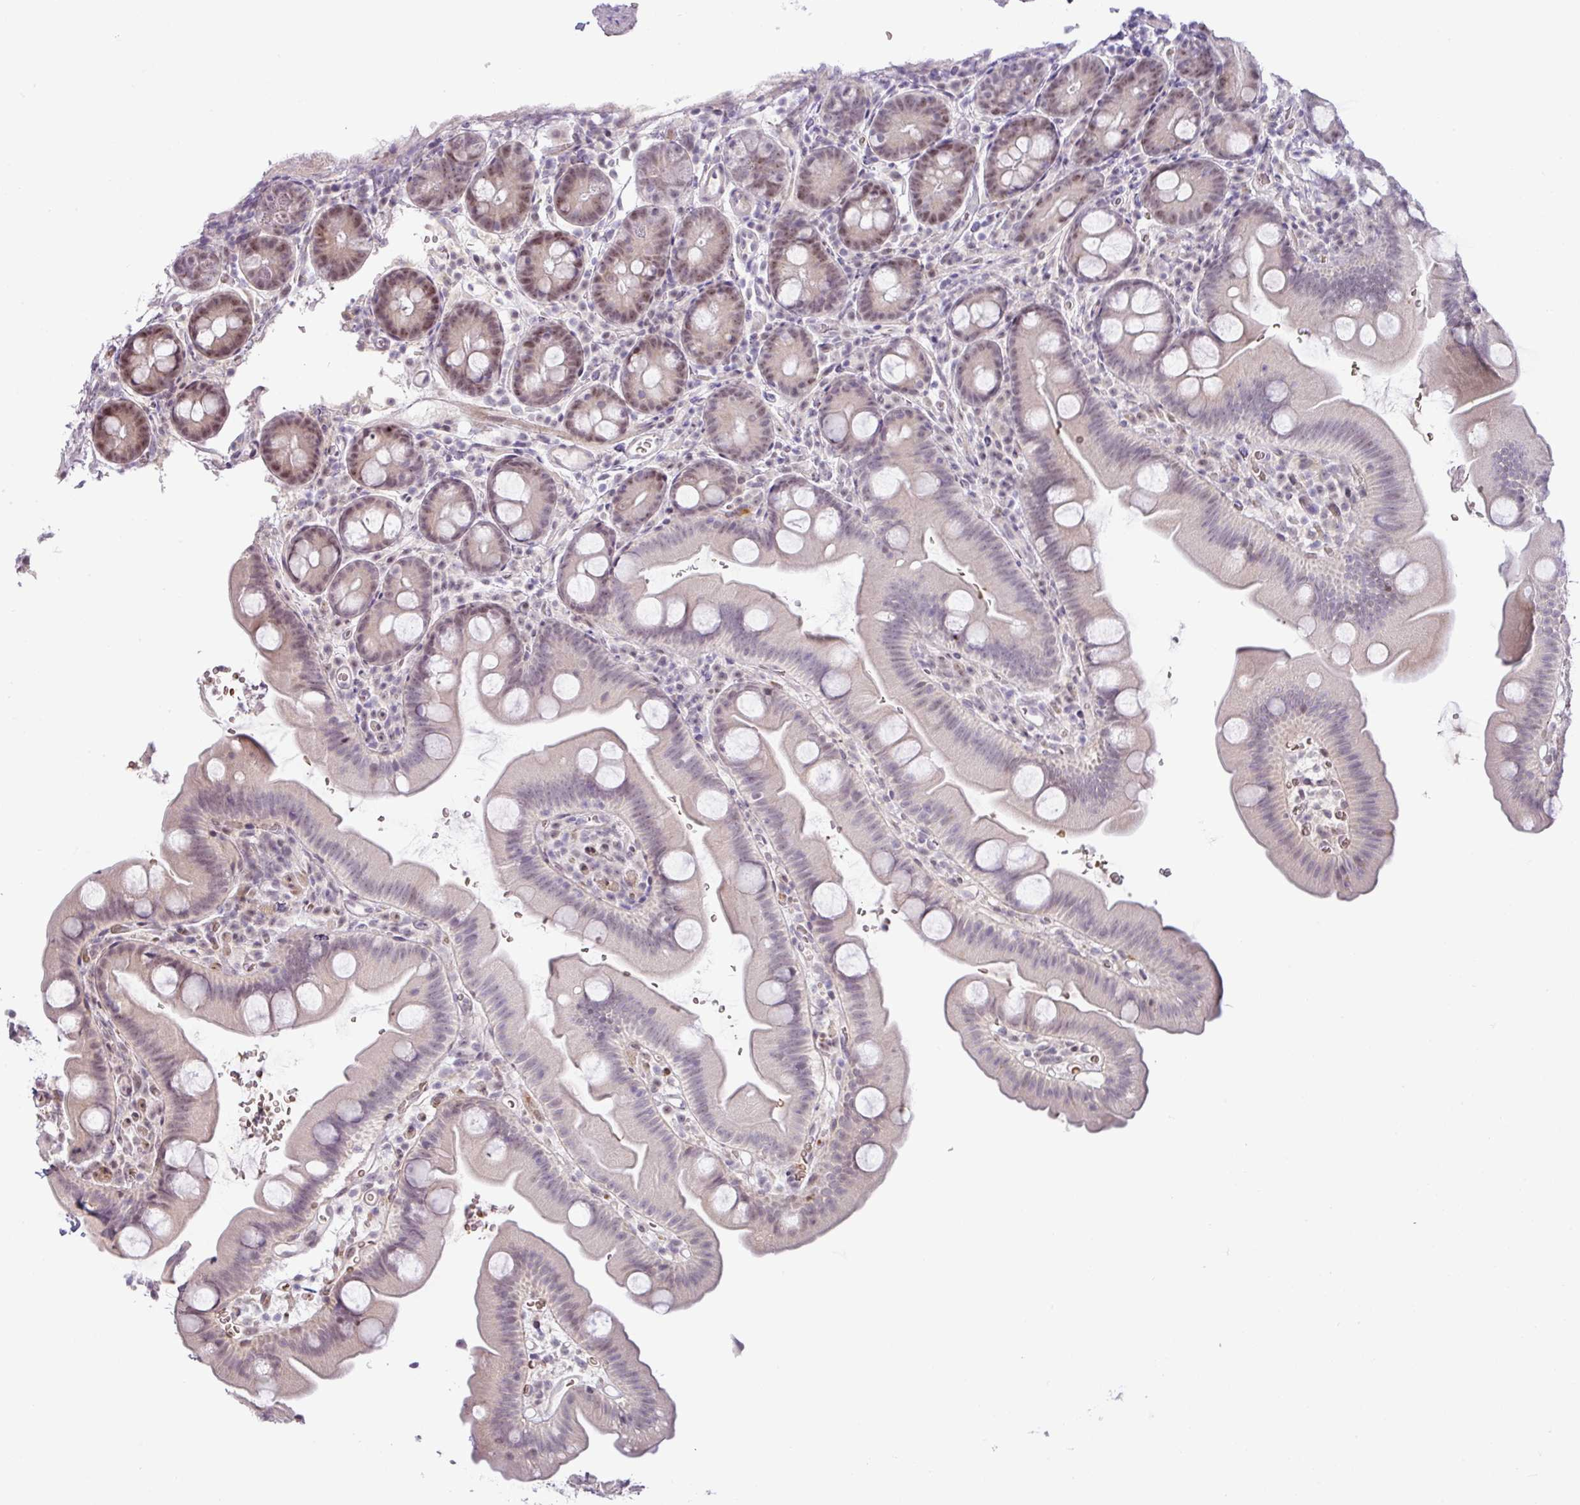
{"staining": {"intensity": "moderate", "quantity": "25%-75%", "location": "nuclear"}, "tissue": "small intestine", "cell_type": "Glandular cells", "image_type": "normal", "snomed": [{"axis": "morphology", "description": "Normal tissue, NOS"}, {"axis": "topography", "description": "Small intestine"}], "caption": "Small intestine stained with a protein marker reveals moderate staining in glandular cells.", "gene": "PARP2", "patient": {"sex": "female", "age": 68}}